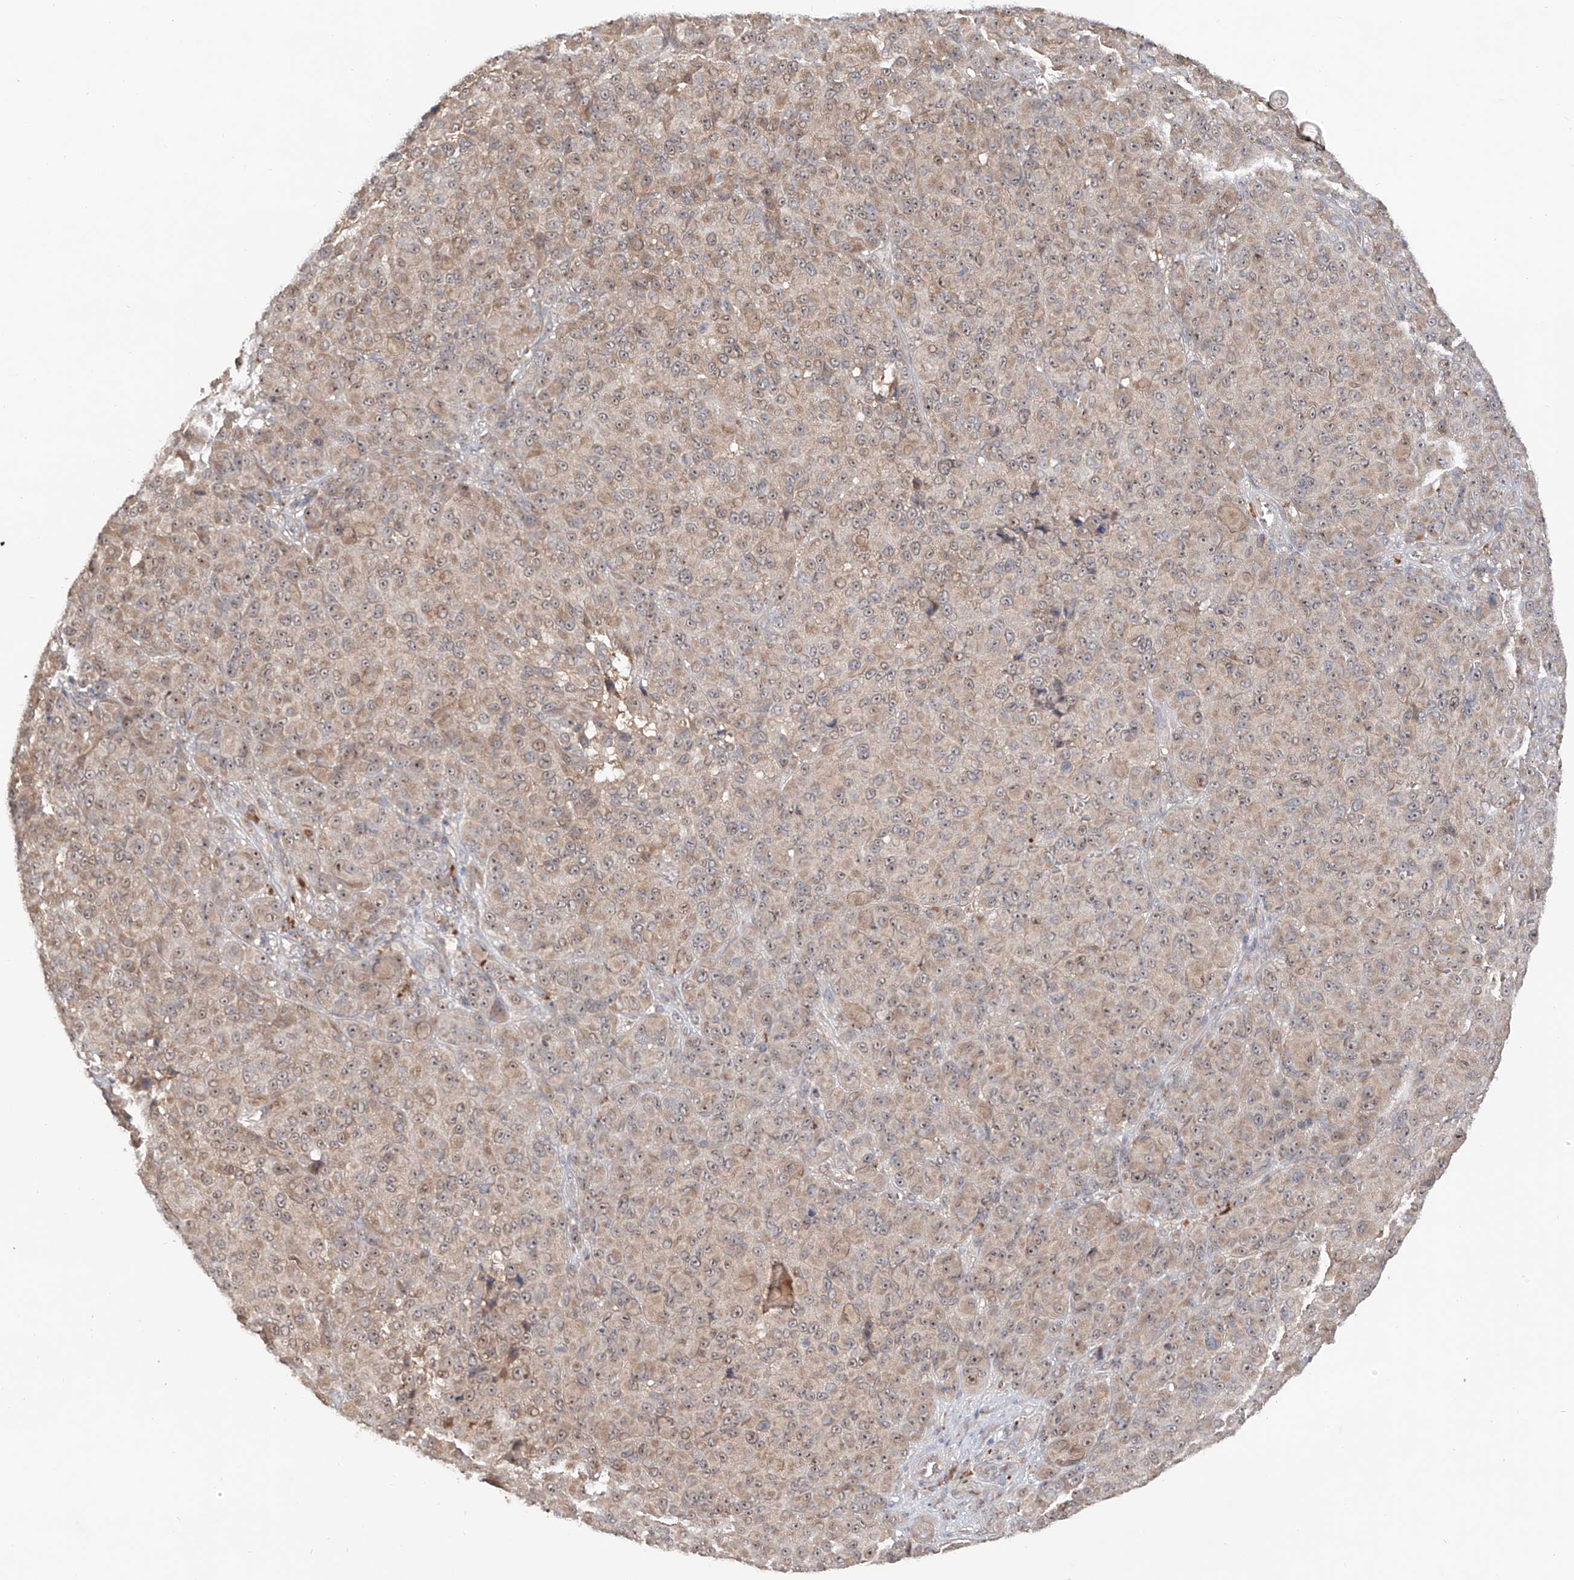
{"staining": {"intensity": "weak", "quantity": ">75%", "location": "cytoplasmic/membranous,nuclear"}, "tissue": "melanoma", "cell_type": "Tumor cells", "image_type": "cancer", "snomed": [{"axis": "morphology", "description": "Malignant melanoma, NOS"}, {"axis": "topography", "description": "Skin"}], "caption": "Immunohistochemical staining of human melanoma shows low levels of weak cytoplasmic/membranous and nuclear positivity in about >75% of tumor cells. (DAB (3,3'-diaminobenzidine) IHC with brightfield microscopy, high magnification).", "gene": "EDN1", "patient": {"sex": "male", "age": 73}}